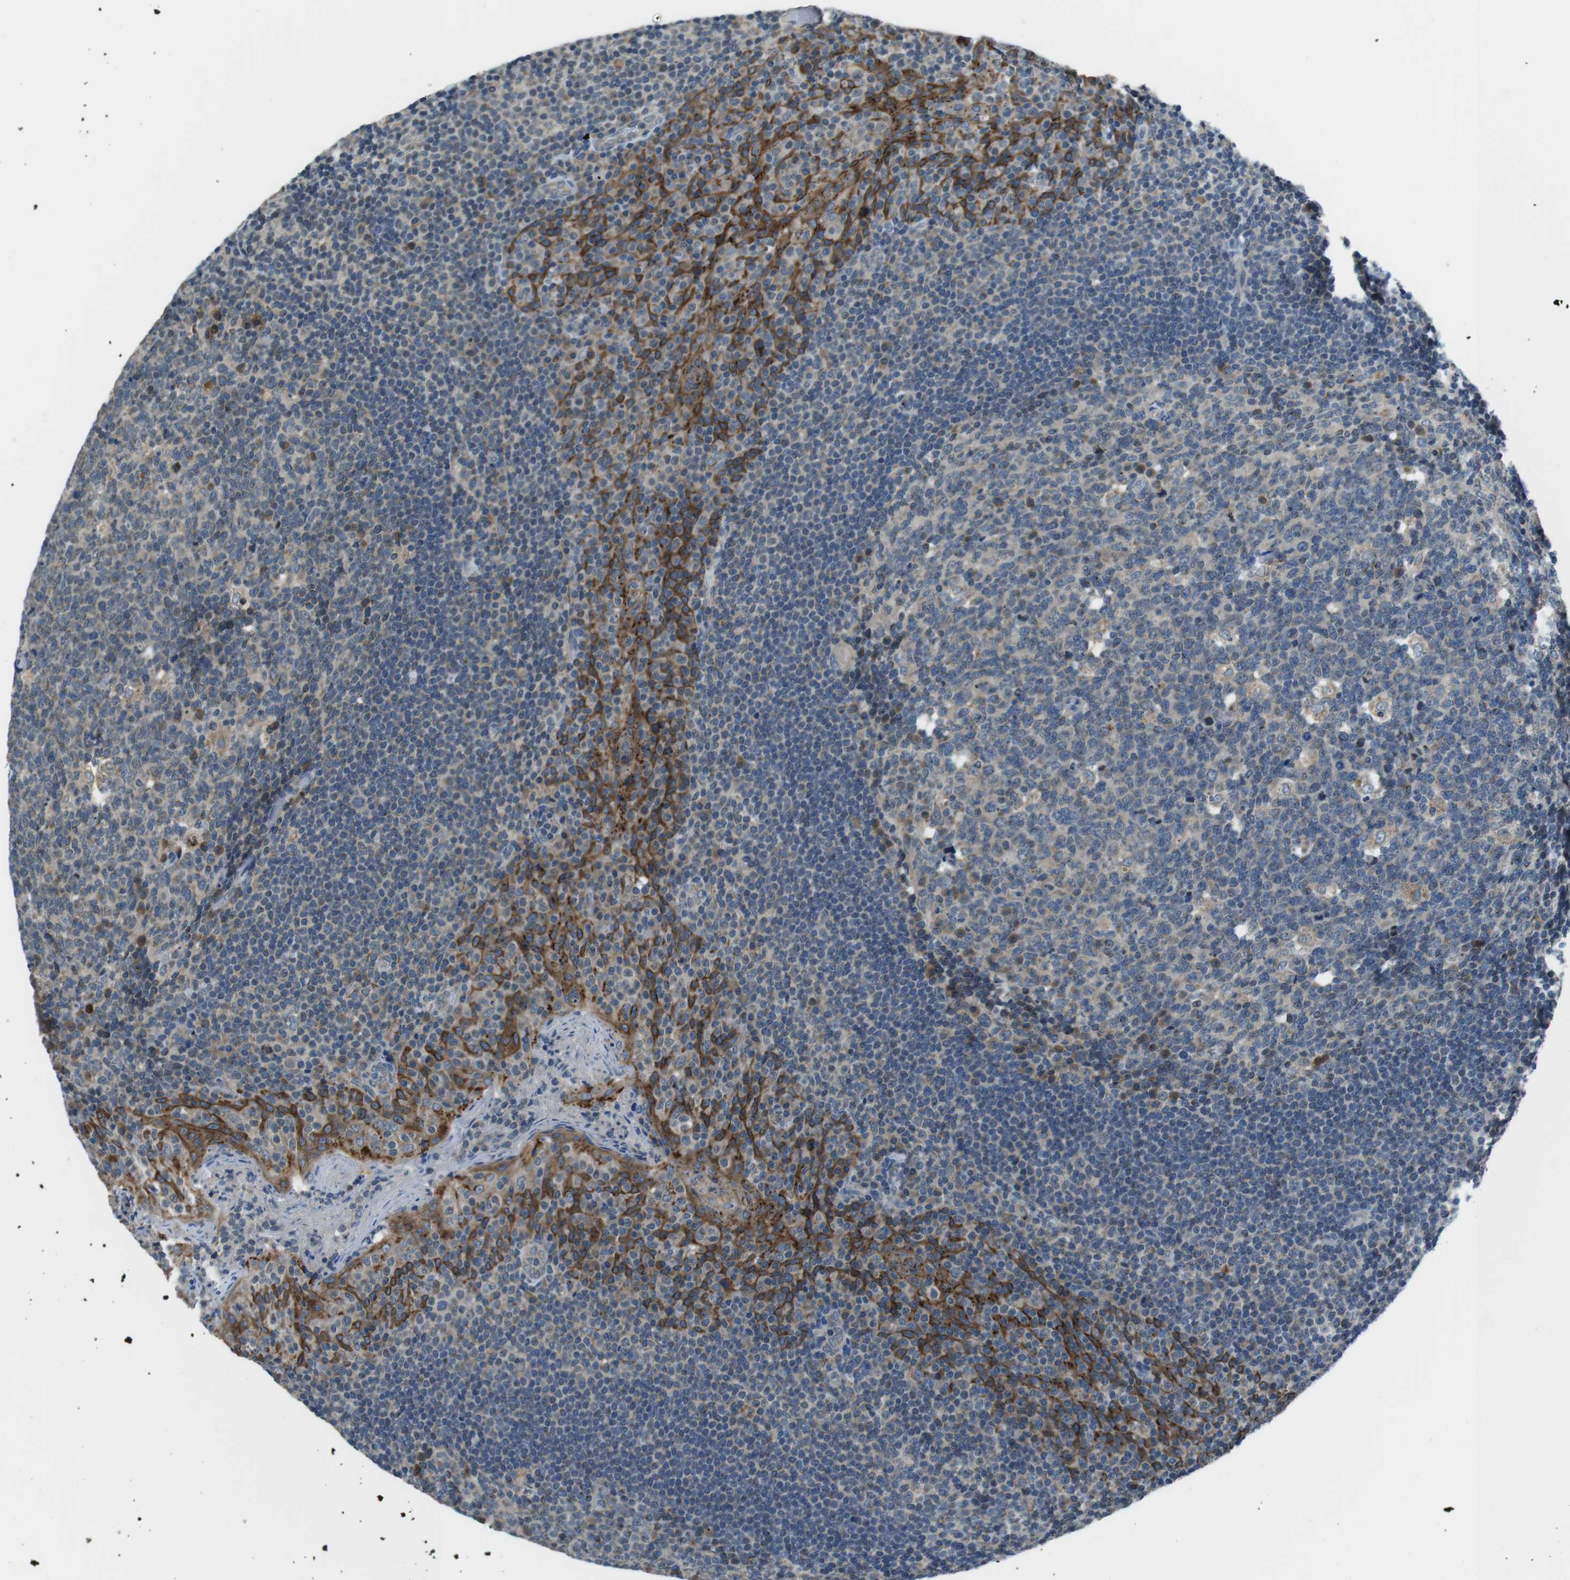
{"staining": {"intensity": "weak", "quantity": "25%-75%", "location": "cytoplasmic/membranous"}, "tissue": "tonsil", "cell_type": "Germinal center cells", "image_type": "normal", "snomed": [{"axis": "morphology", "description": "Normal tissue, NOS"}, {"axis": "topography", "description": "Tonsil"}], "caption": "This photomicrograph reveals normal tonsil stained with immunohistochemistry to label a protein in brown. The cytoplasmic/membranous of germinal center cells show weak positivity for the protein. Nuclei are counter-stained blue.", "gene": "FAM3B", "patient": {"sex": "male", "age": 17}}